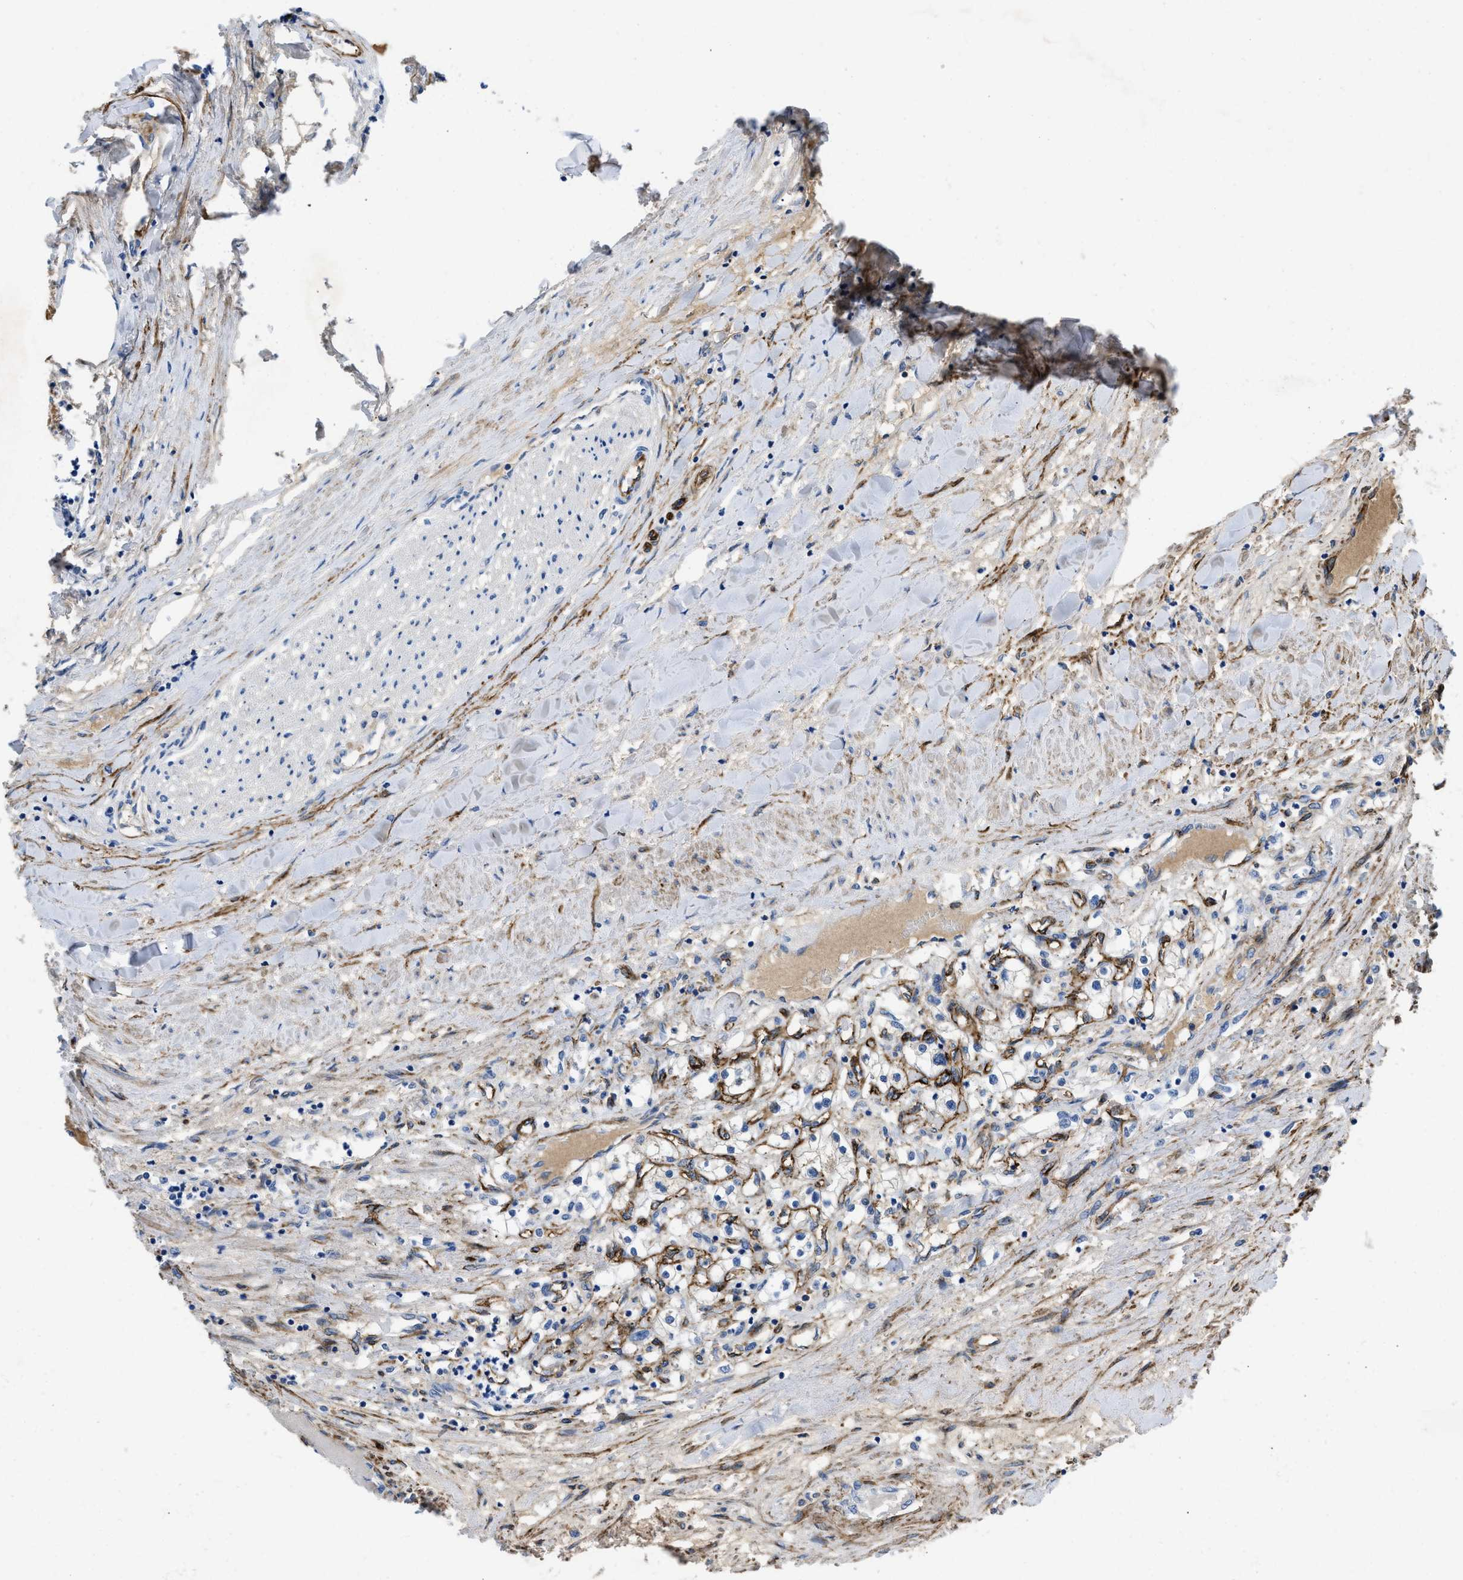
{"staining": {"intensity": "weak", "quantity": "<25%", "location": "cytoplasmic/membranous"}, "tissue": "renal cancer", "cell_type": "Tumor cells", "image_type": "cancer", "snomed": [{"axis": "morphology", "description": "Adenocarcinoma, NOS"}, {"axis": "topography", "description": "Kidney"}], "caption": "This is an immunohistochemistry (IHC) image of human adenocarcinoma (renal). There is no positivity in tumor cells.", "gene": "SPEG", "patient": {"sex": "male", "age": 68}}